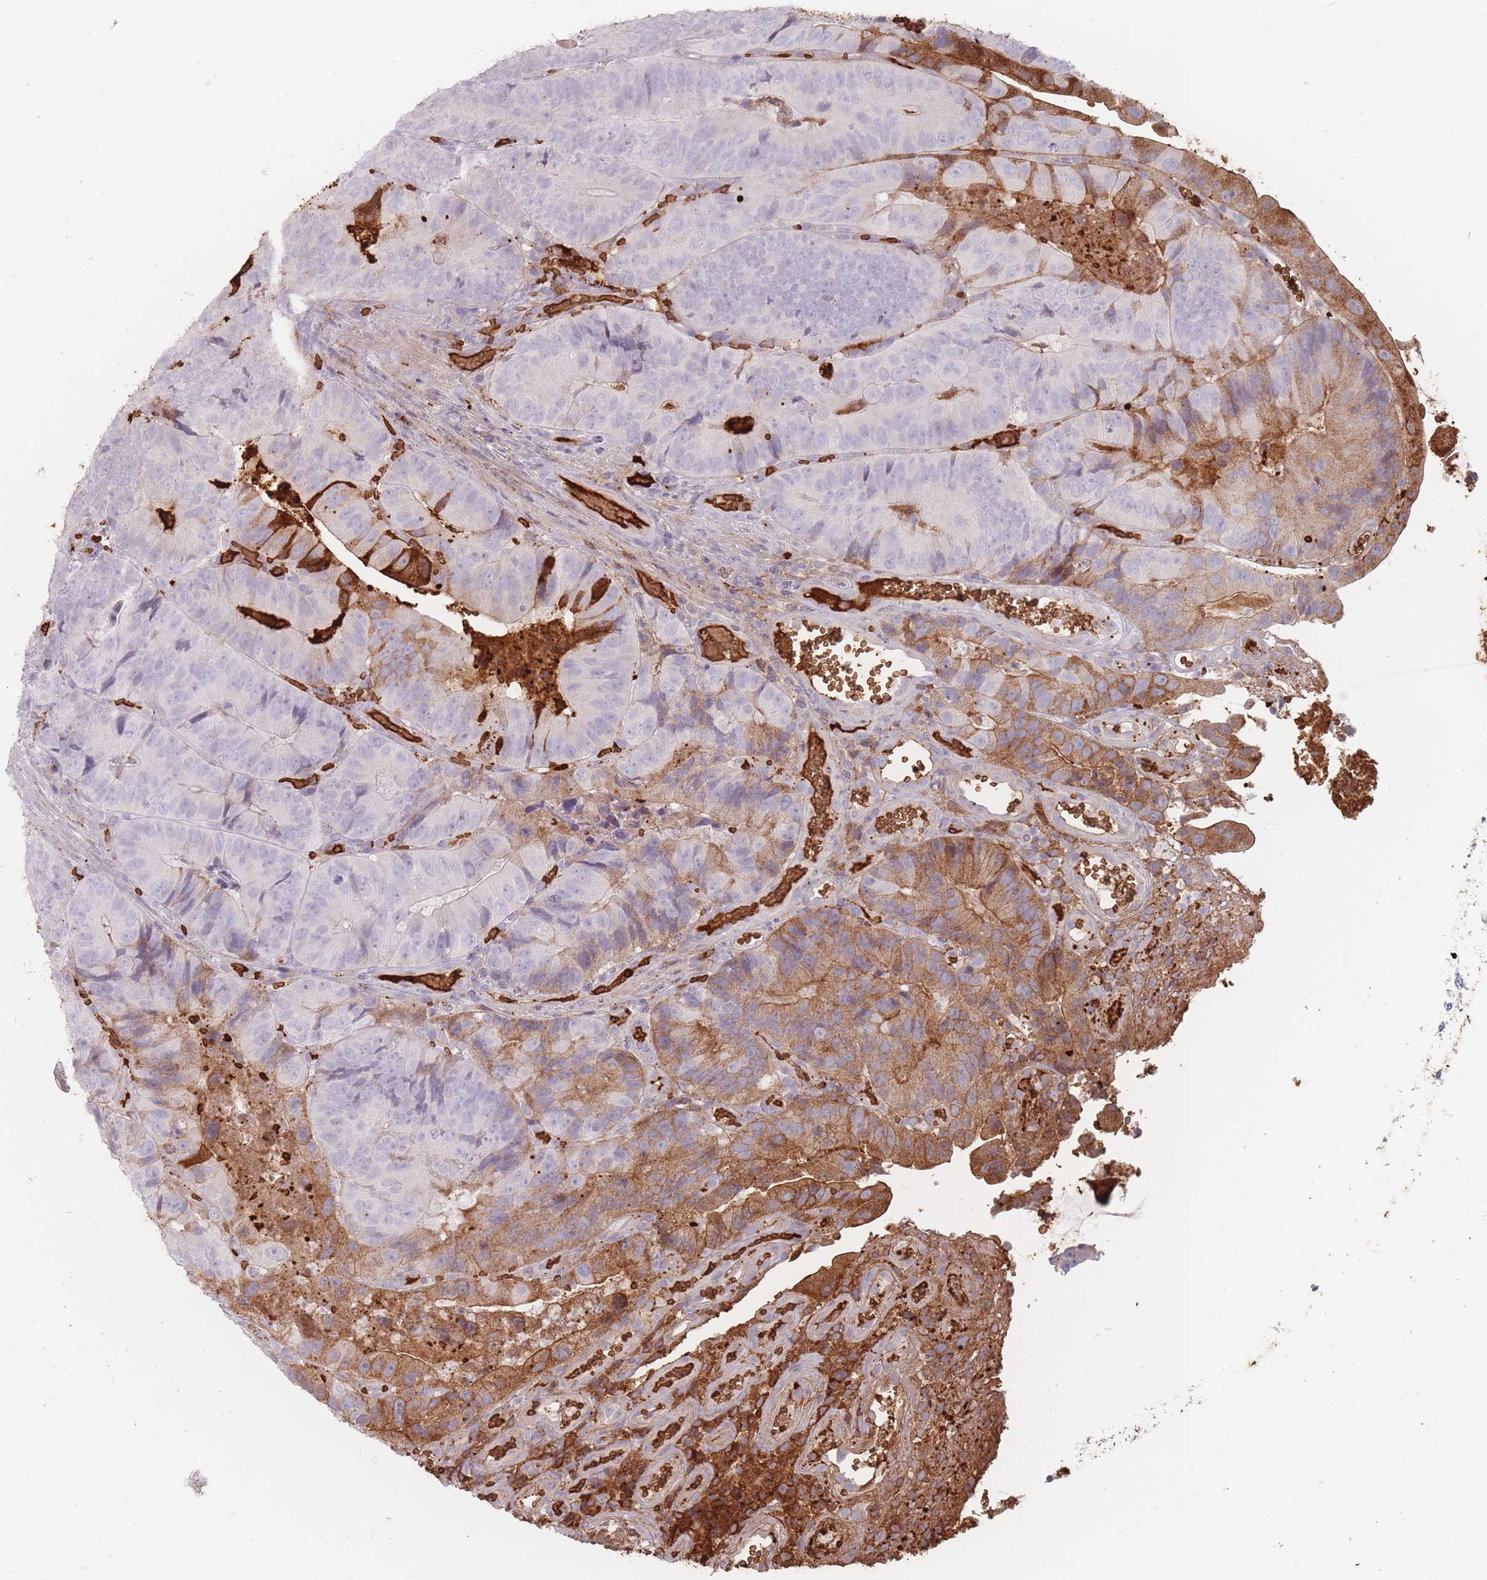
{"staining": {"intensity": "strong", "quantity": "<25%", "location": "cytoplasmic/membranous"}, "tissue": "colorectal cancer", "cell_type": "Tumor cells", "image_type": "cancer", "snomed": [{"axis": "morphology", "description": "Adenocarcinoma, NOS"}, {"axis": "topography", "description": "Colon"}], "caption": "DAB immunohistochemical staining of adenocarcinoma (colorectal) shows strong cytoplasmic/membranous protein expression in about <25% of tumor cells.", "gene": "SLC2A6", "patient": {"sex": "female", "age": 86}}